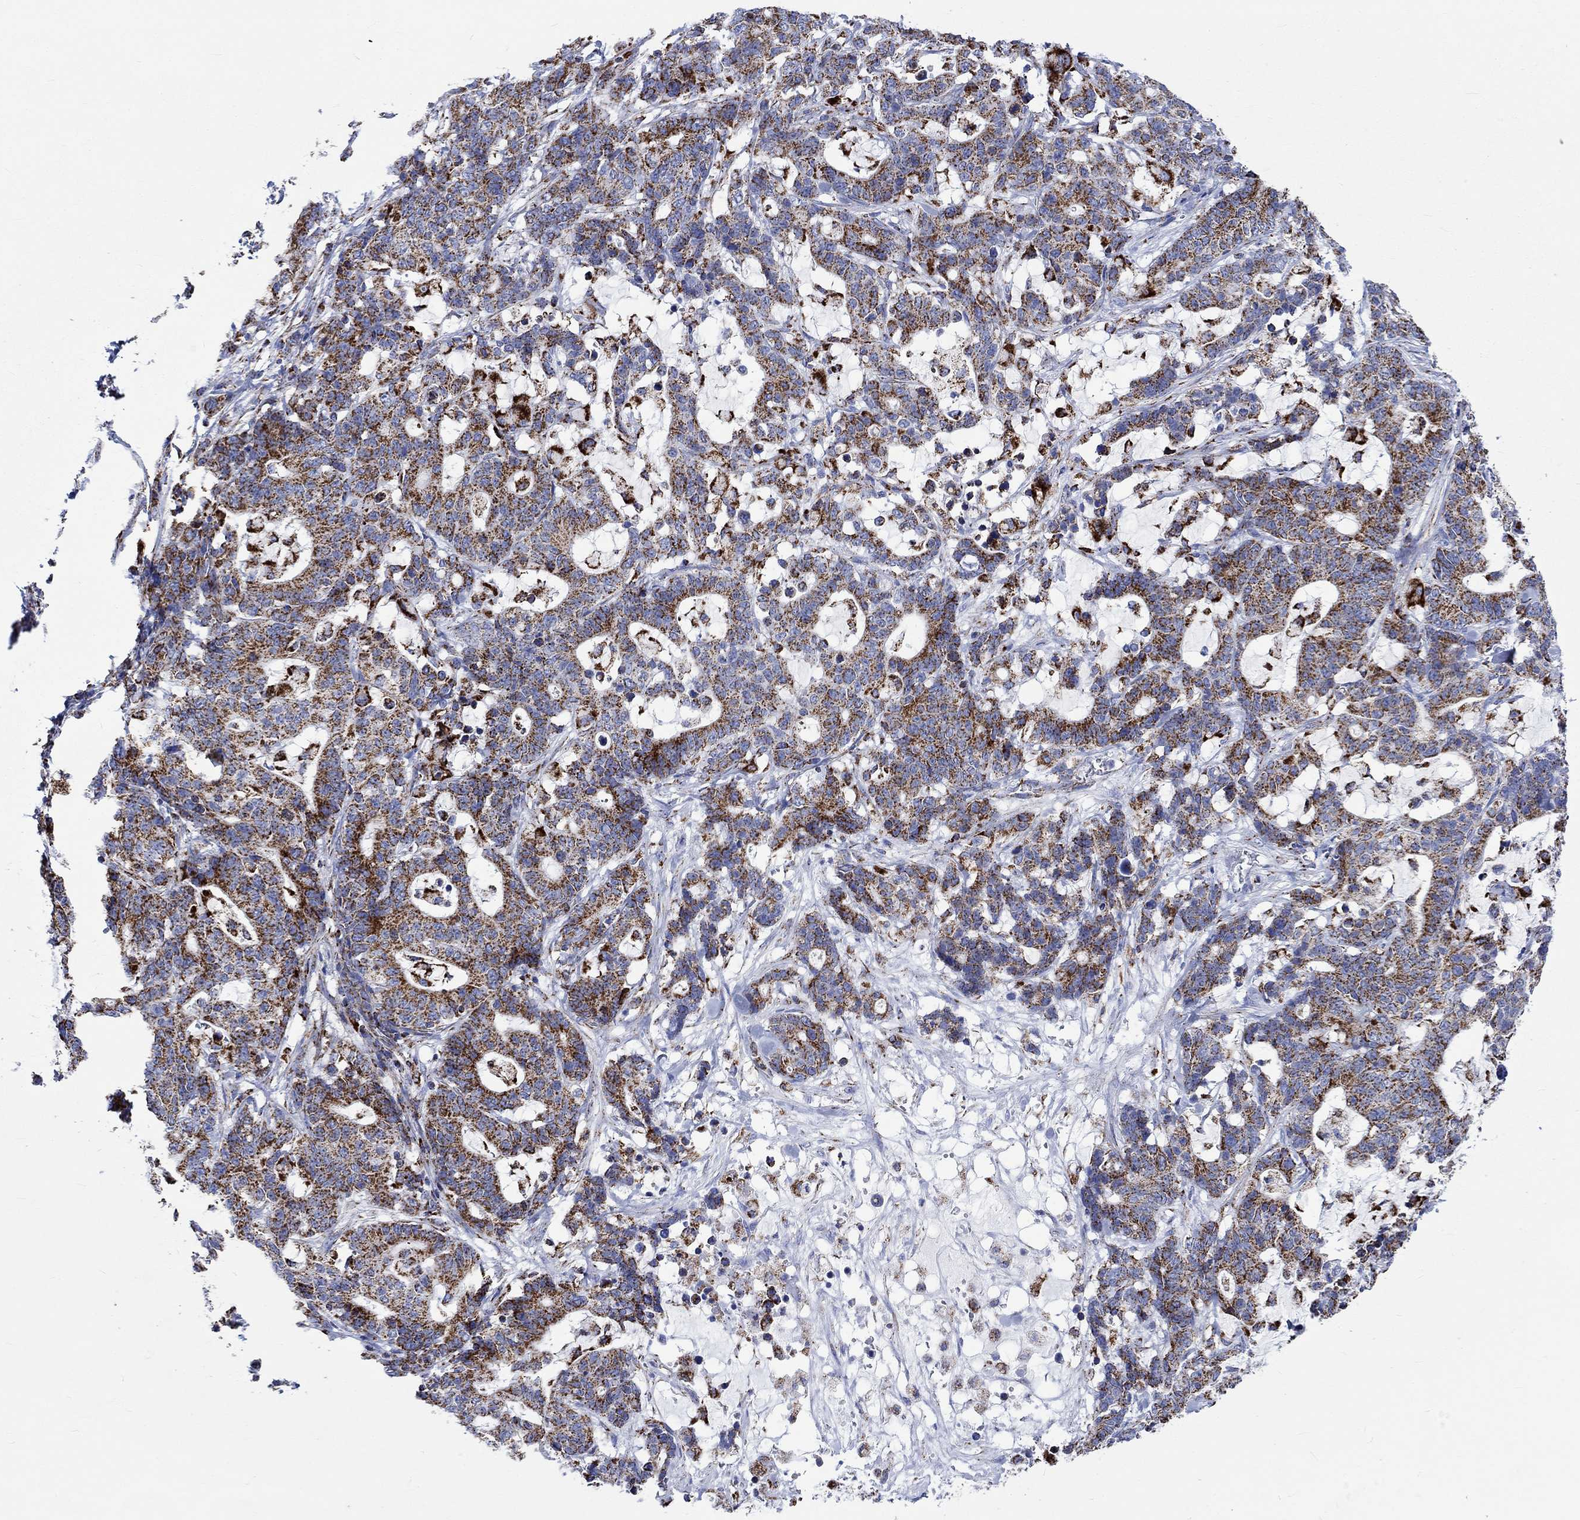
{"staining": {"intensity": "strong", "quantity": ">75%", "location": "cytoplasmic/membranous"}, "tissue": "stomach cancer", "cell_type": "Tumor cells", "image_type": "cancer", "snomed": [{"axis": "morphology", "description": "Normal tissue, NOS"}, {"axis": "morphology", "description": "Adenocarcinoma, NOS"}, {"axis": "topography", "description": "Stomach"}], "caption": "A high-resolution image shows IHC staining of stomach adenocarcinoma, which exhibits strong cytoplasmic/membranous positivity in about >75% of tumor cells.", "gene": "RCE1", "patient": {"sex": "female", "age": 64}}